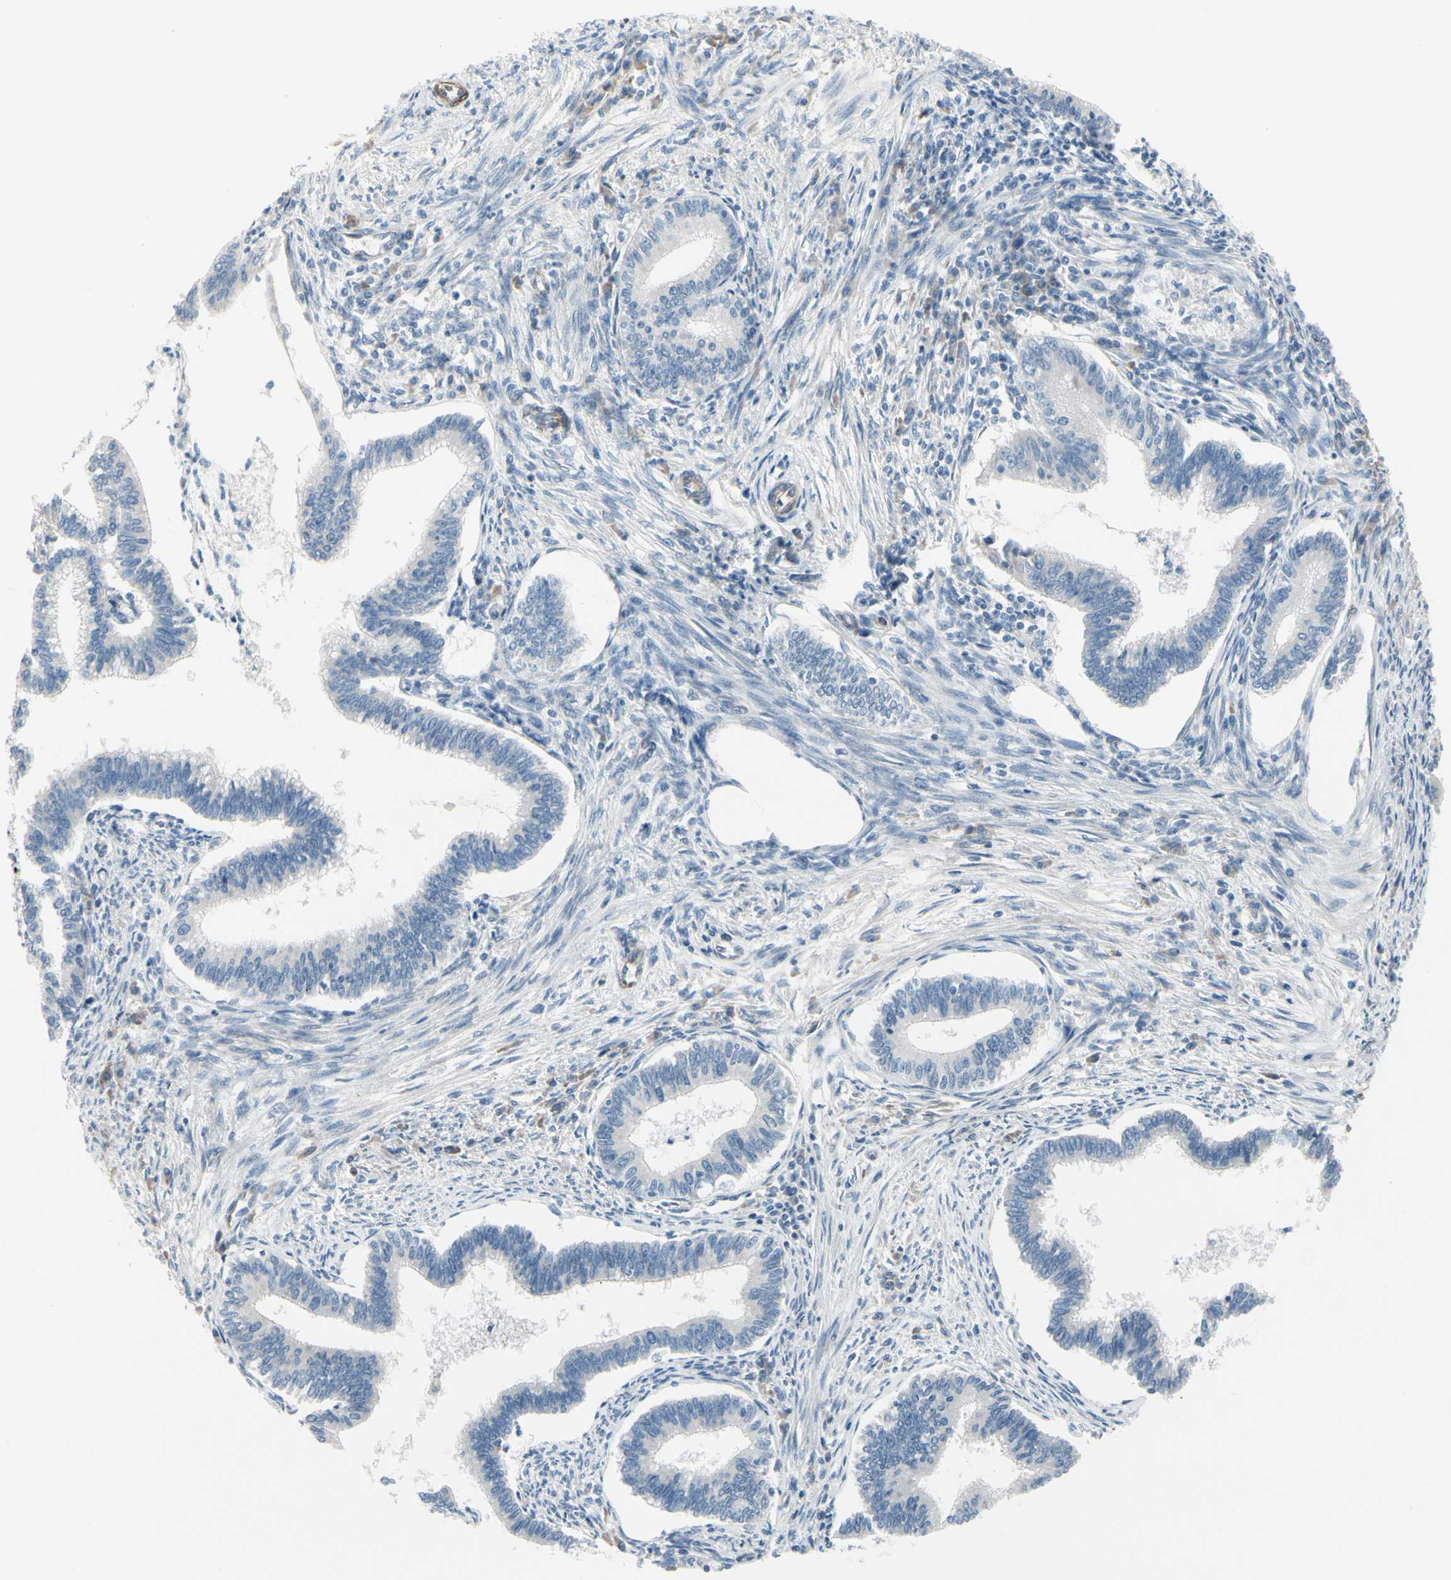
{"staining": {"intensity": "negative", "quantity": "none", "location": "none"}, "tissue": "cervical cancer", "cell_type": "Tumor cells", "image_type": "cancer", "snomed": [{"axis": "morphology", "description": "Adenocarcinoma, NOS"}, {"axis": "topography", "description": "Cervix"}], "caption": "Adenocarcinoma (cervical) was stained to show a protein in brown. There is no significant expression in tumor cells.", "gene": "MAP2", "patient": {"sex": "female", "age": 36}}